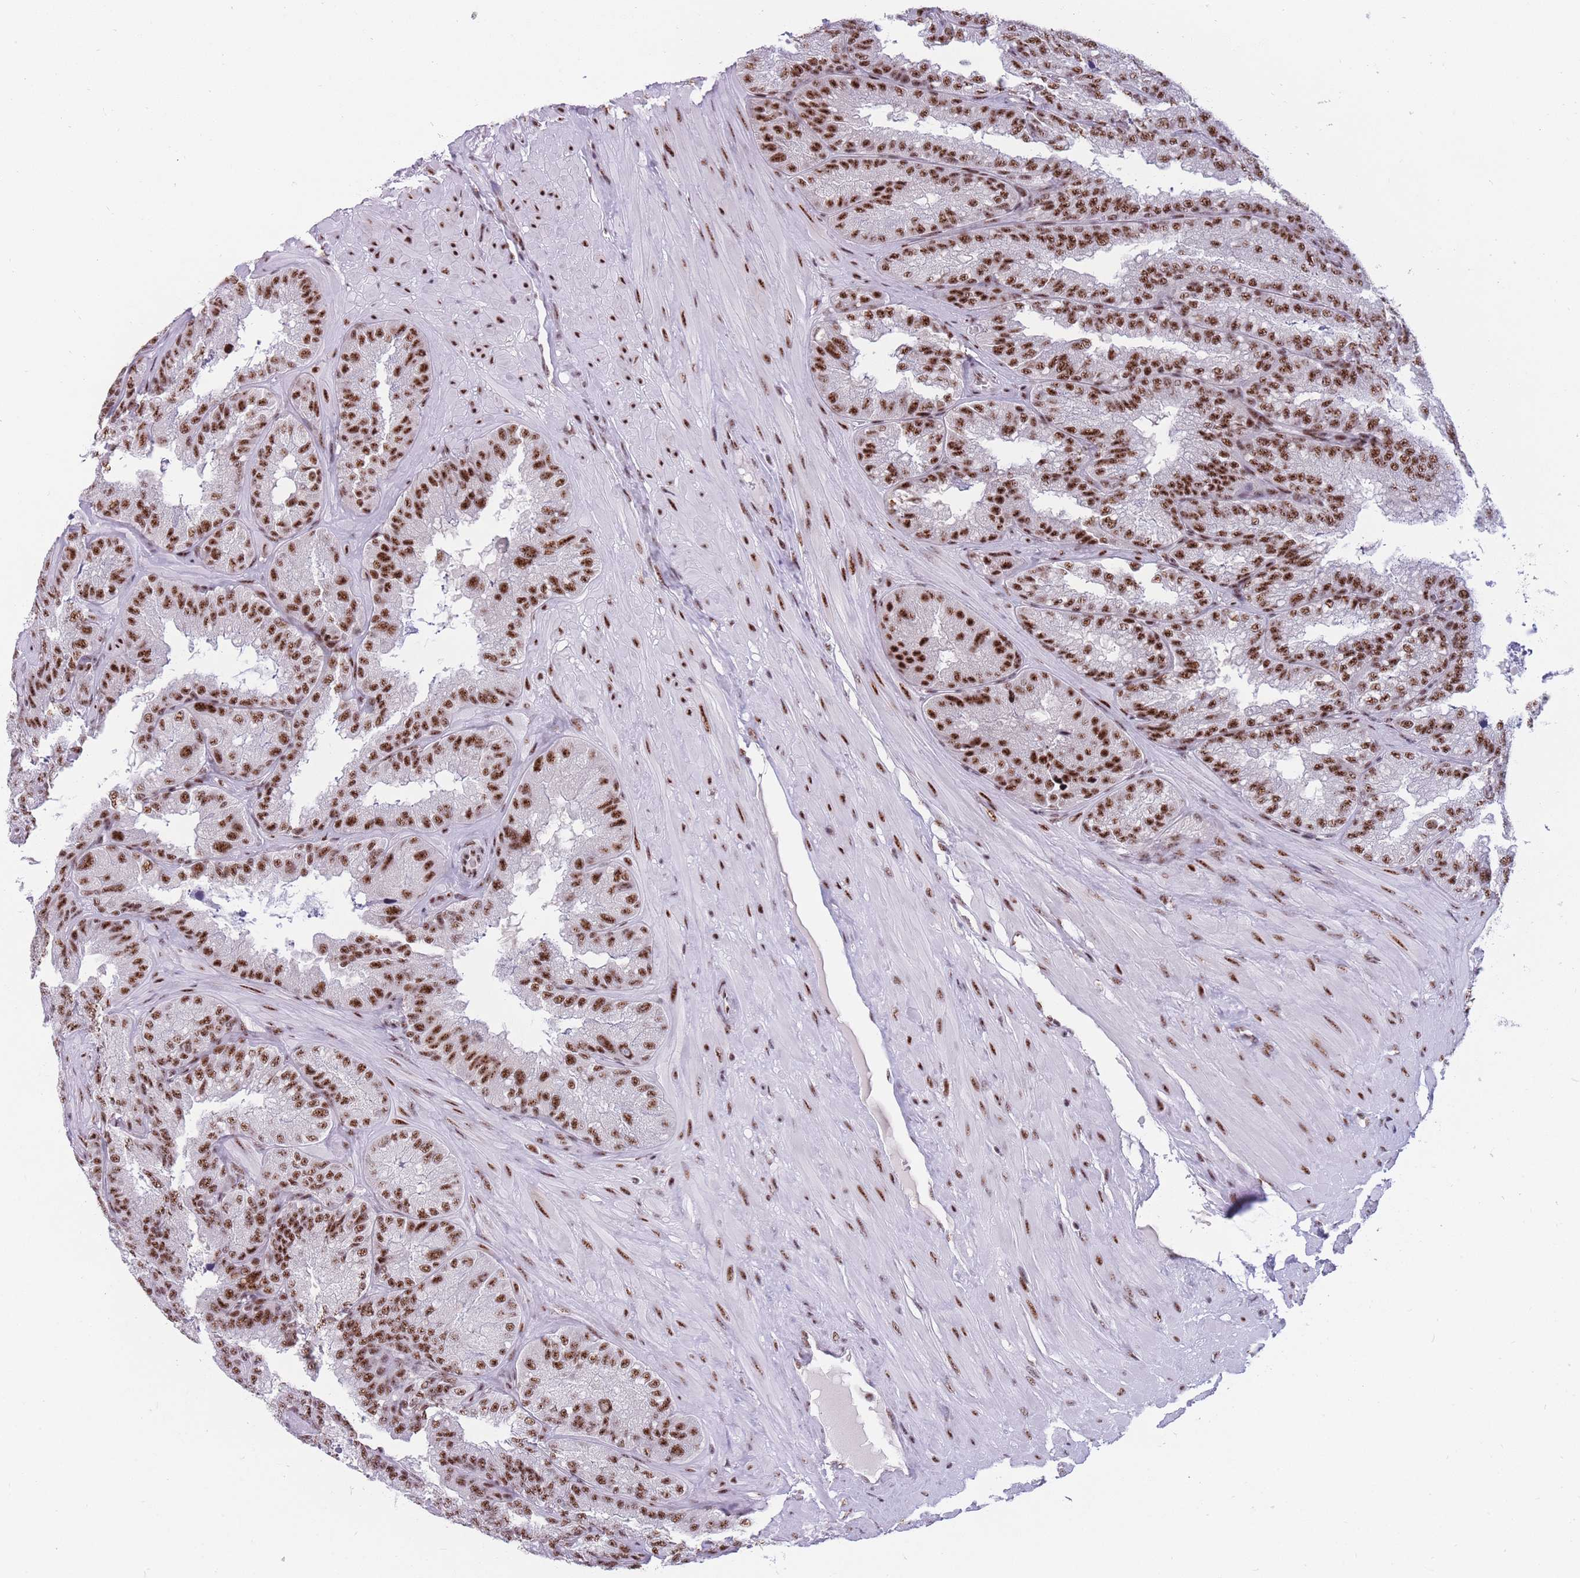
{"staining": {"intensity": "strong", "quantity": ">75%", "location": "nuclear"}, "tissue": "seminal vesicle", "cell_type": "Glandular cells", "image_type": "normal", "snomed": [{"axis": "morphology", "description": "Normal tissue, NOS"}, {"axis": "topography", "description": "Seminal veicle"}], "caption": "Human seminal vesicle stained with a brown dye exhibits strong nuclear positive staining in about >75% of glandular cells.", "gene": "TMEM35B", "patient": {"sex": "male", "age": 58}}